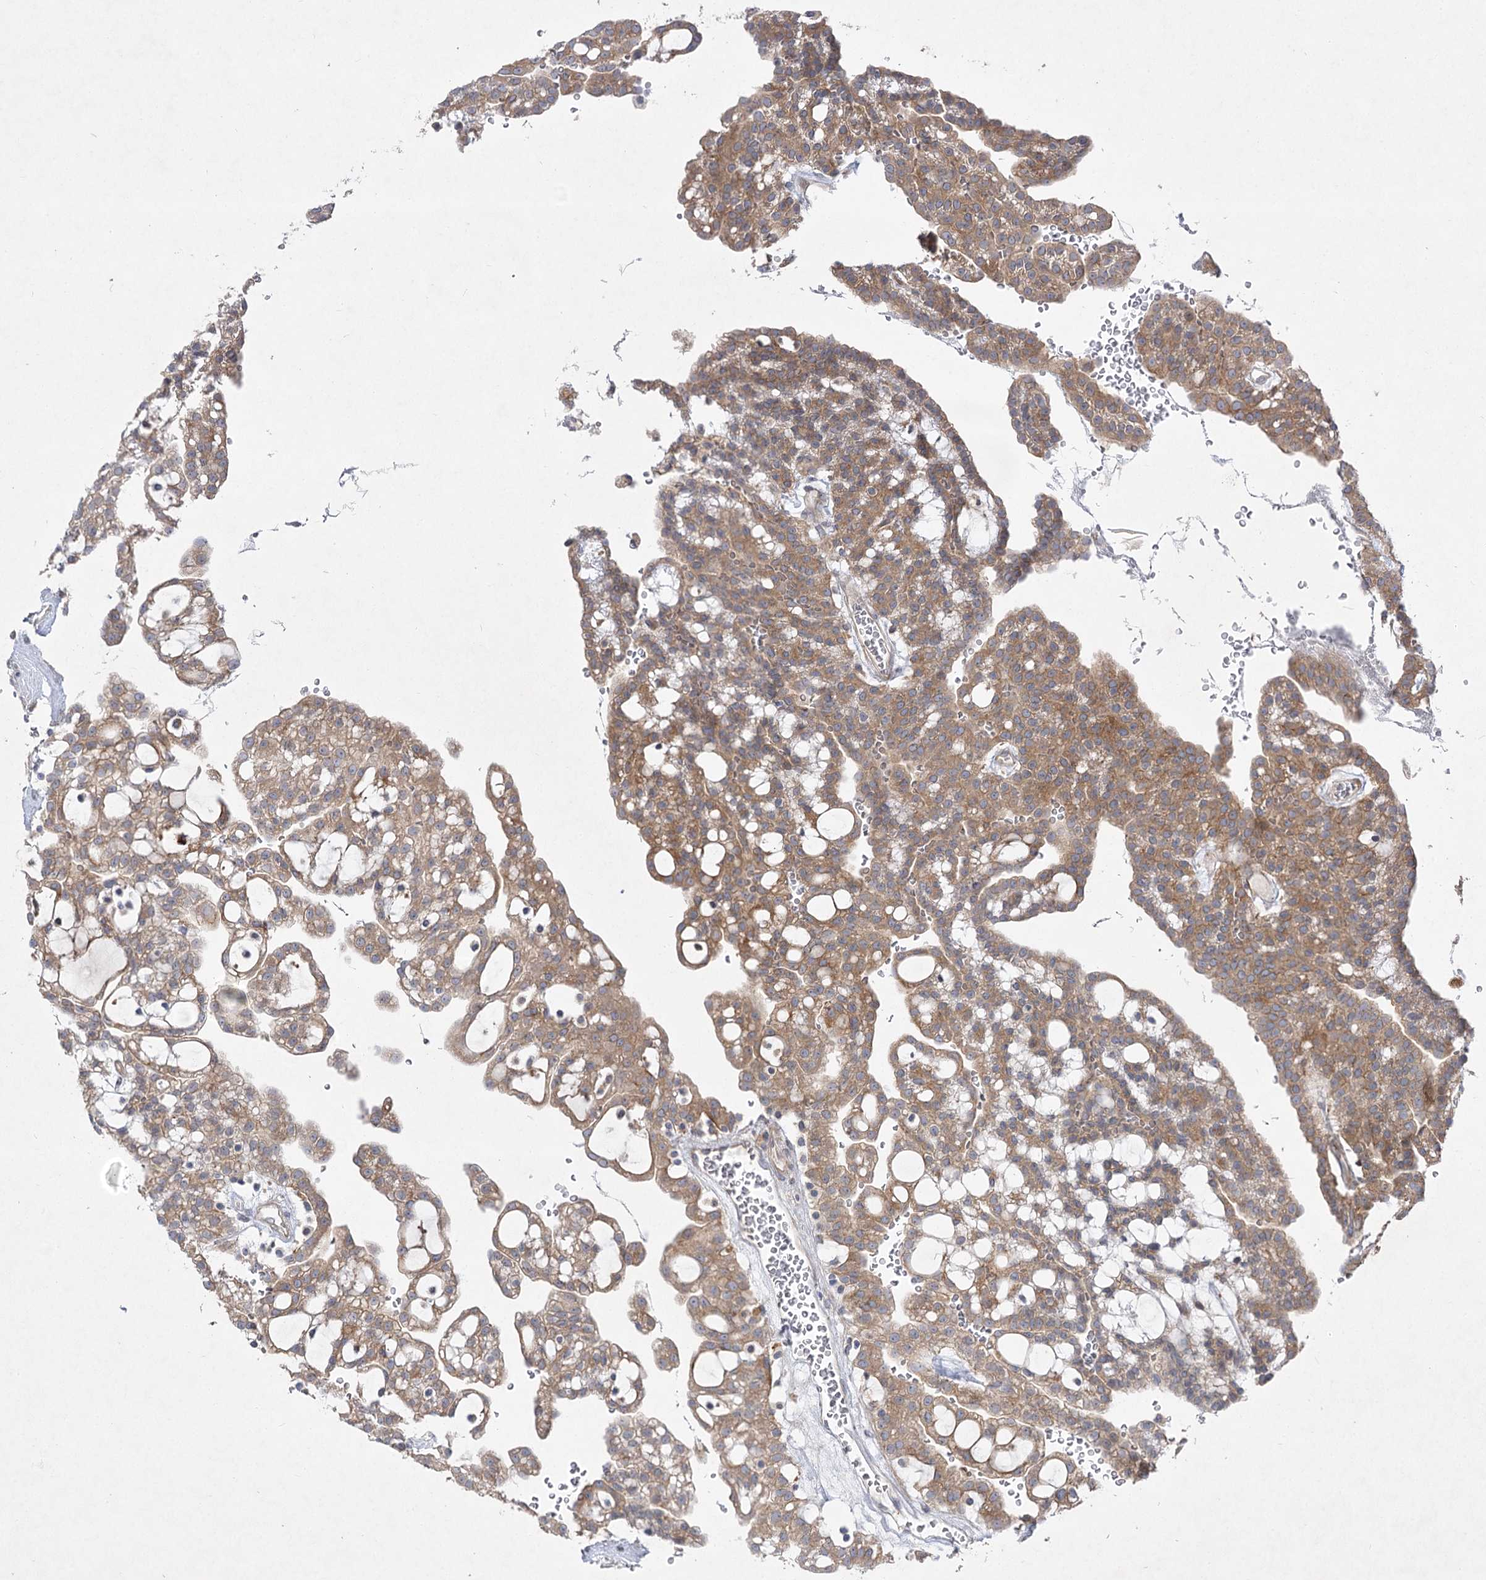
{"staining": {"intensity": "moderate", "quantity": ">75%", "location": "cytoplasmic/membranous"}, "tissue": "renal cancer", "cell_type": "Tumor cells", "image_type": "cancer", "snomed": [{"axis": "morphology", "description": "Adenocarcinoma, NOS"}, {"axis": "topography", "description": "Kidney"}], "caption": "IHC photomicrograph of renal cancer stained for a protein (brown), which exhibits medium levels of moderate cytoplasmic/membranous staining in about >75% of tumor cells.", "gene": "SH3BP5L", "patient": {"sex": "male", "age": 63}}